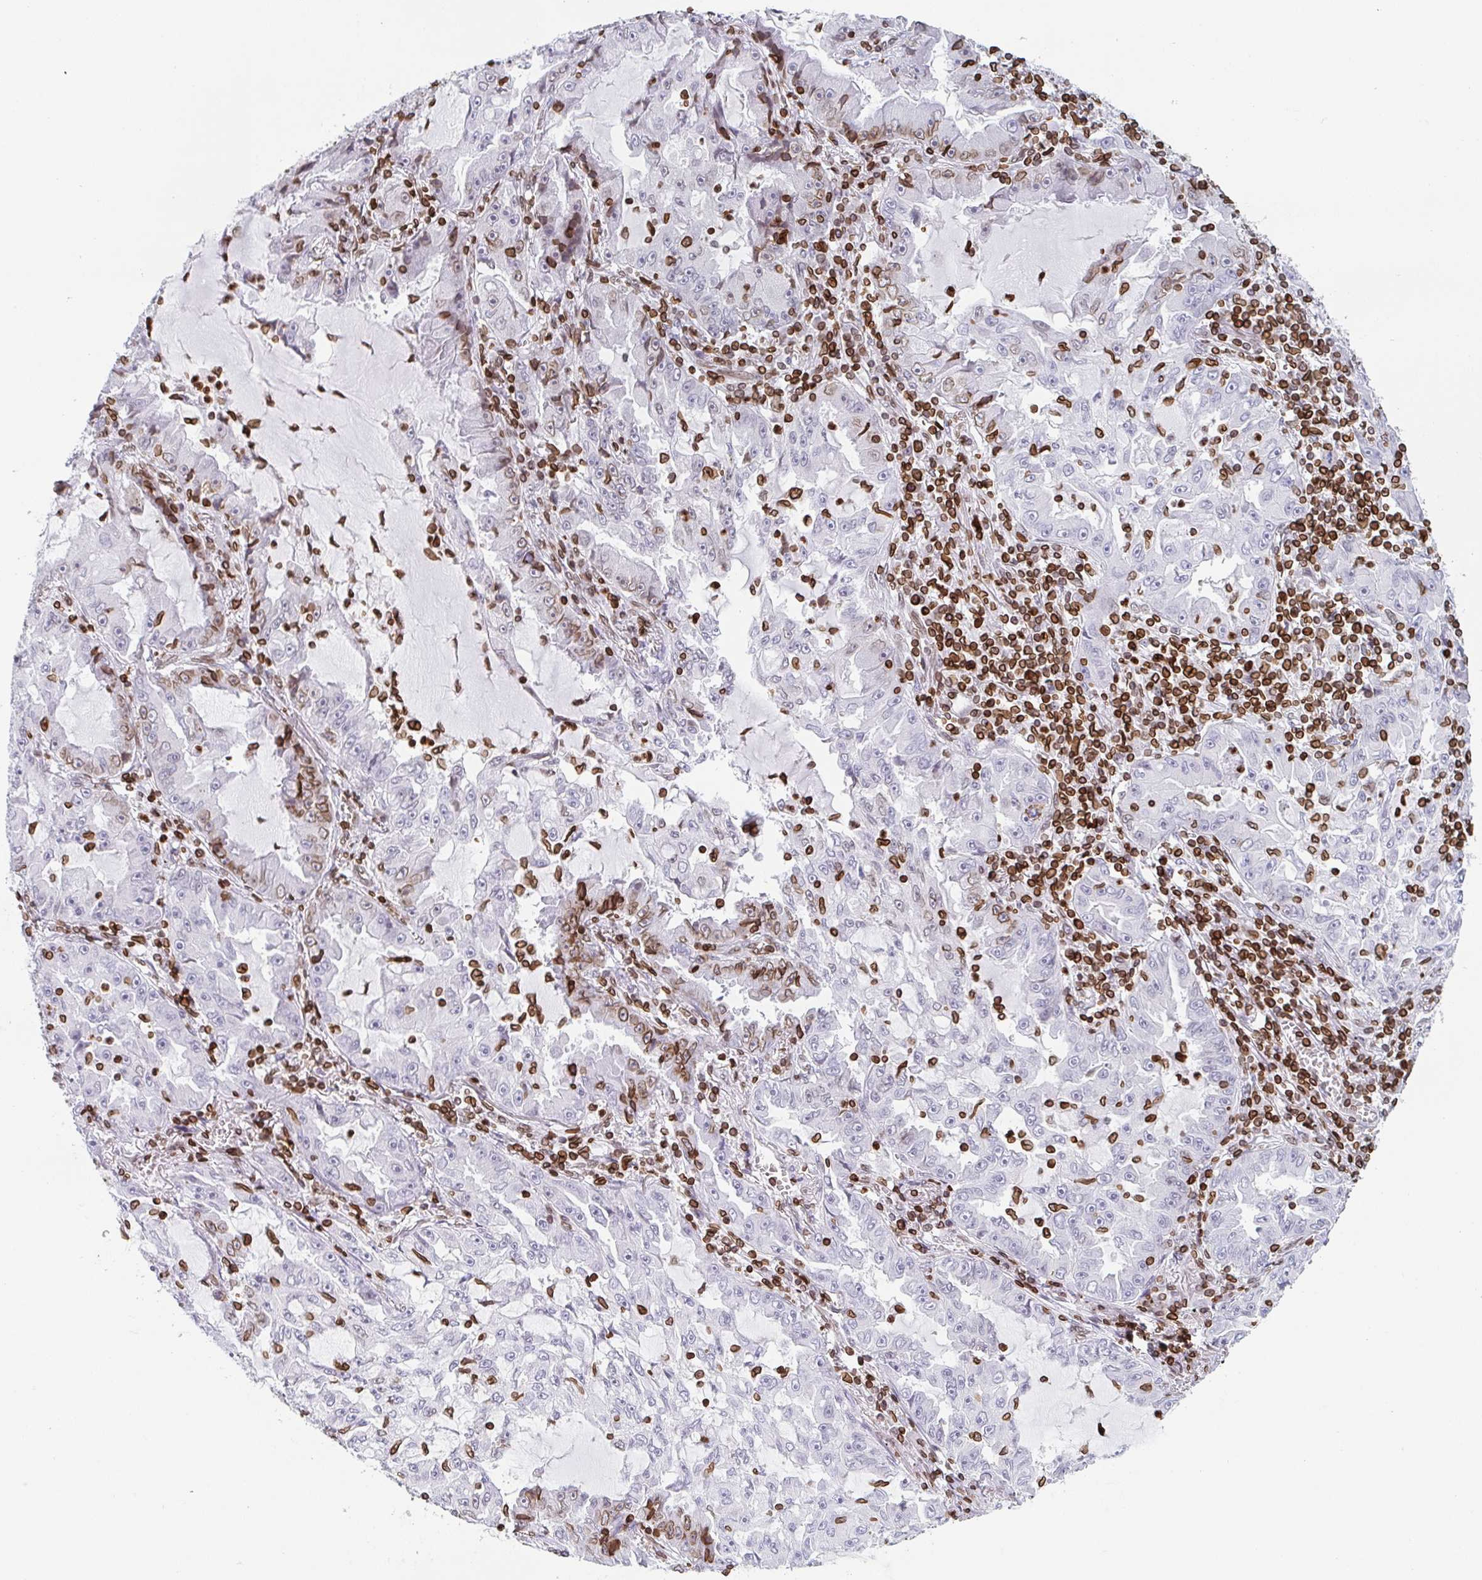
{"staining": {"intensity": "weak", "quantity": "<25%", "location": "cytoplasmic/membranous,nuclear"}, "tissue": "lung cancer", "cell_type": "Tumor cells", "image_type": "cancer", "snomed": [{"axis": "morphology", "description": "Adenocarcinoma, NOS"}, {"axis": "topography", "description": "Lung"}], "caption": "Immunohistochemistry micrograph of neoplastic tissue: lung adenocarcinoma stained with DAB (3,3'-diaminobenzidine) shows no significant protein positivity in tumor cells.", "gene": "BTBD7", "patient": {"sex": "female", "age": 52}}